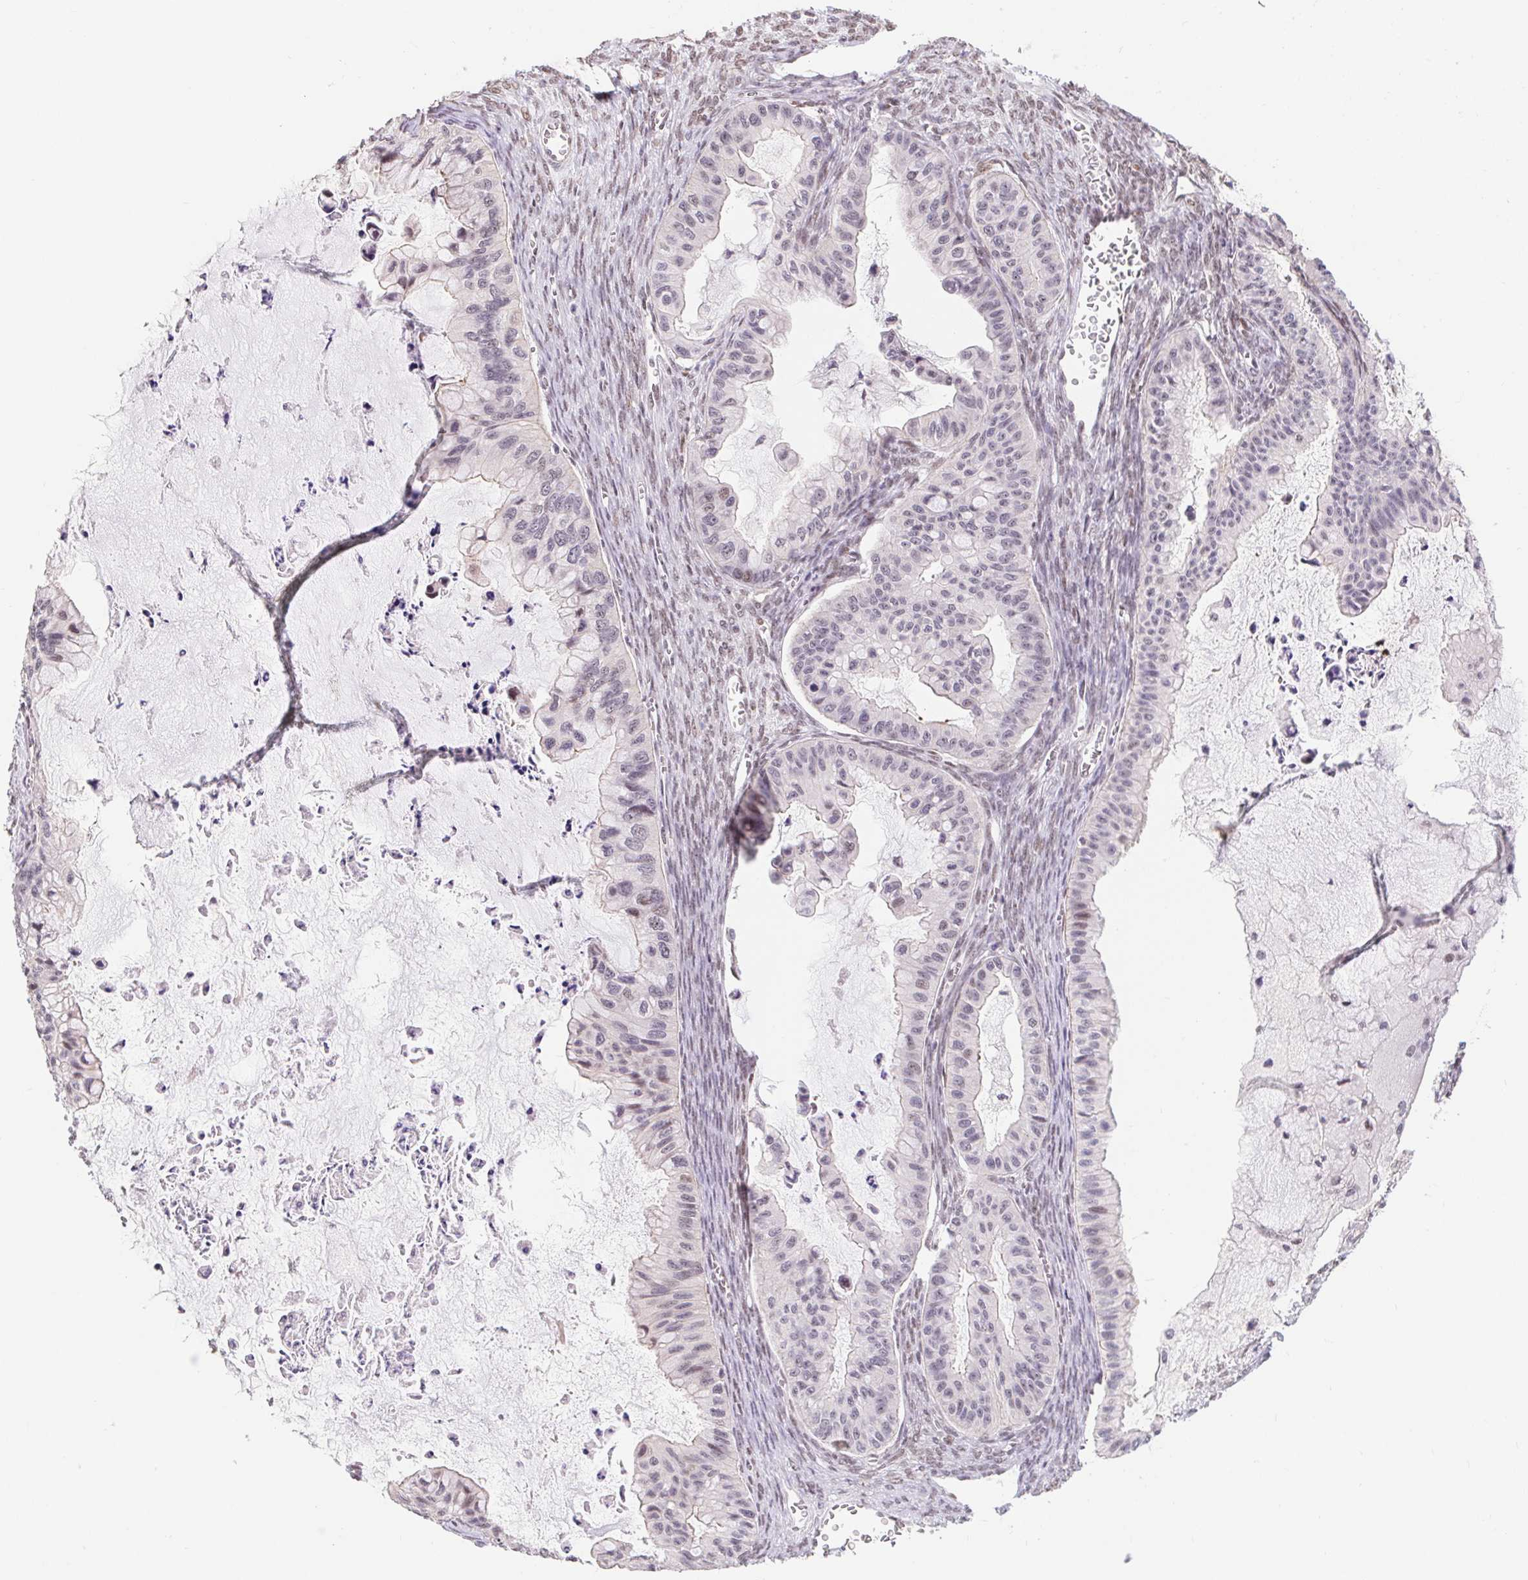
{"staining": {"intensity": "weak", "quantity": "<25%", "location": "nuclear"}, "tissue": "ovarian cancer", "cell_type": "Tumor cells", "image_type": "cancer", "snomed": [{"axis": "morphology", "description": "Cystadenocarcinoma, mucinous, NOS"}, {"axis": "topography", "description": "Ovary"}], "caption": "A high-resolution photomicrograph shows immunohistochemistry staining of mucinous cystadenocarcinoma (ovarian), which demonstrates no significant staining in tumor cells. (IHC, brightfield microscopy, high magnification).", "gene": "CAND1", "patient": {"sex": "female", "age": 72}}